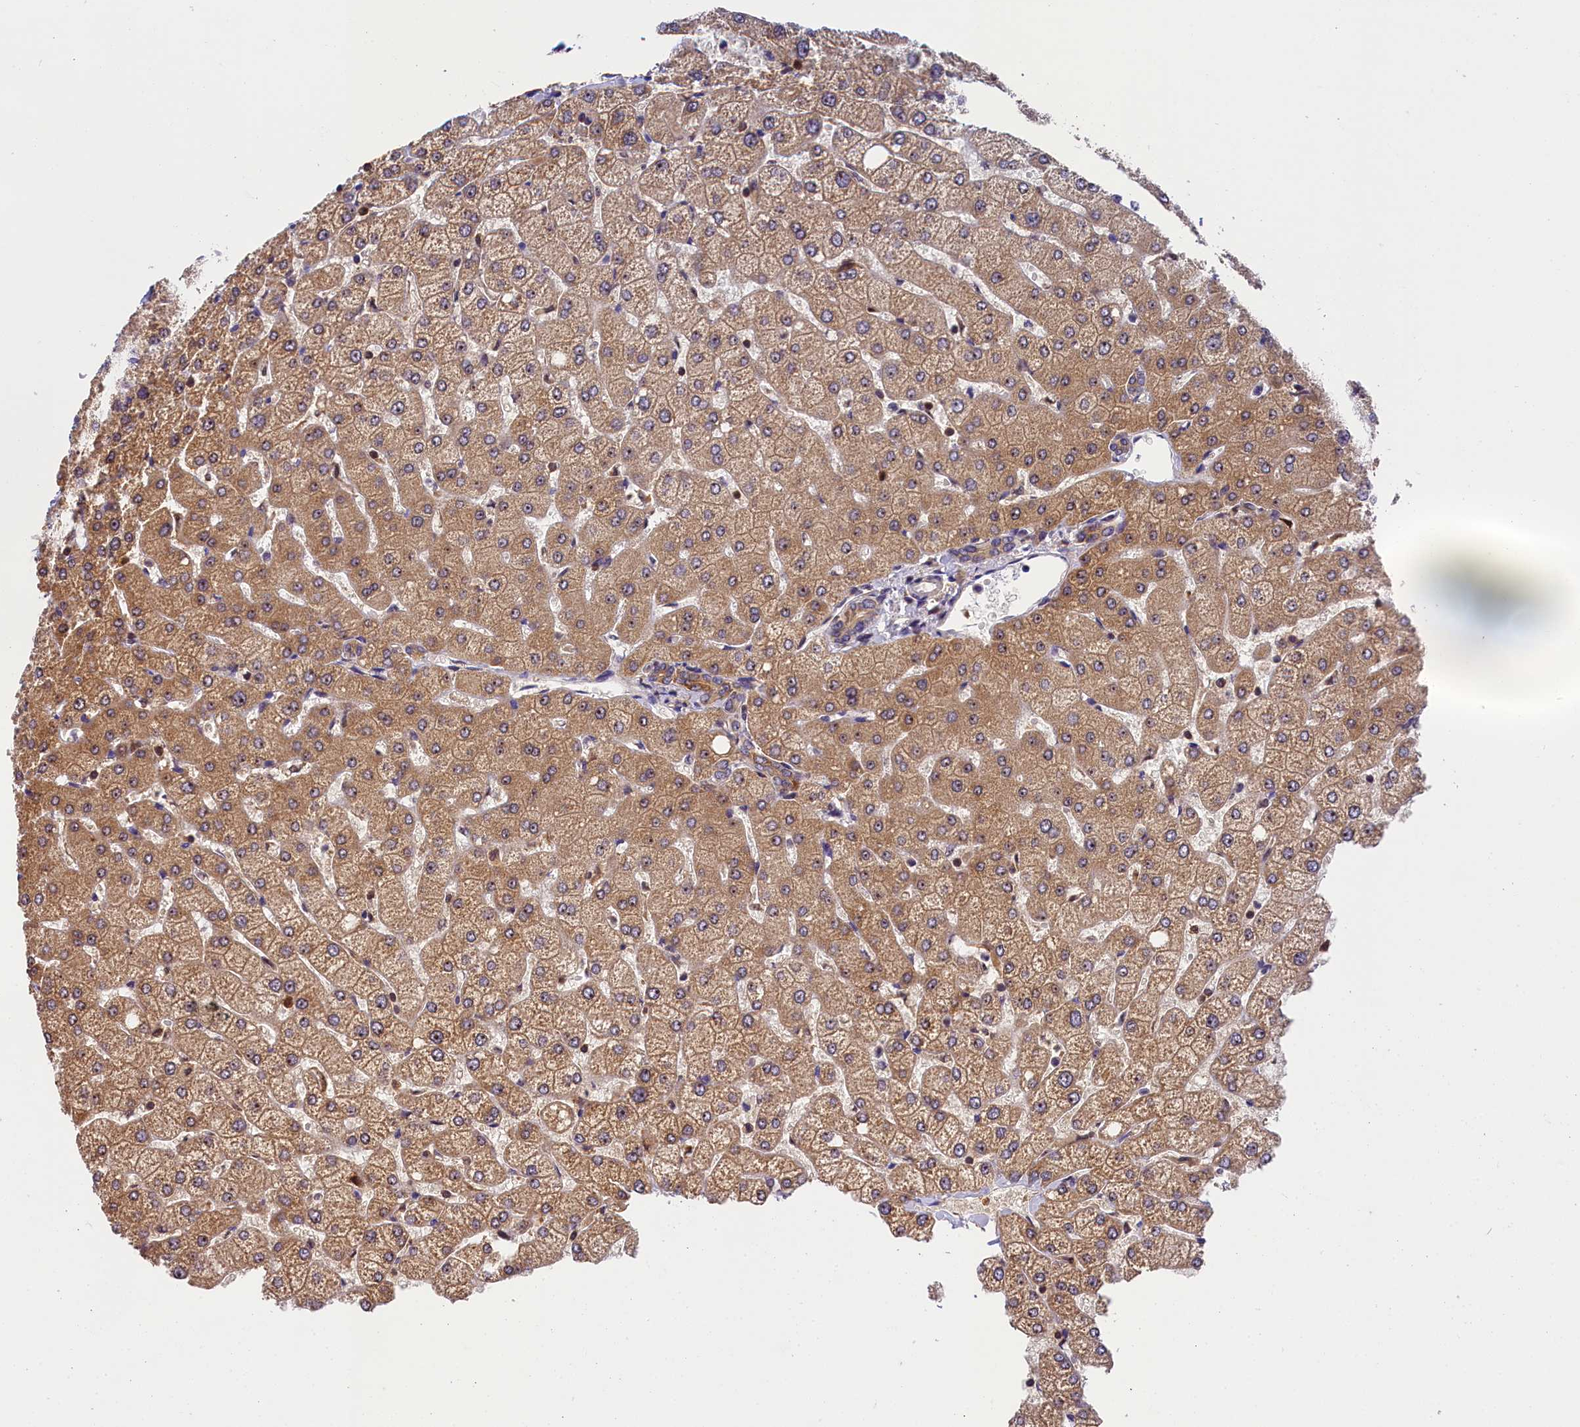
{"staining": {"intensity": "moderate", "quantity": ">75%", "location": "cytoplasmic/membranous"}, "tissue": "liver", "cell_type": "Cholangiocytes", "image_type": "normal", "snomed": [{"axis": "morphology", "description": "Normal tissue, NOS"}, {"axis": "topography", "description": "Liver"}], "caption": "Moderate cytoplasmic/membranous protein staining is appreciated in about >75% of cholangiocytes in liver. (DAB (3,3'-diaminobenzidine) = brown stain, brightfield microscopy at high magnification).", "gene": "EIF6", "patient": {"sex": "female", "age": 54}}